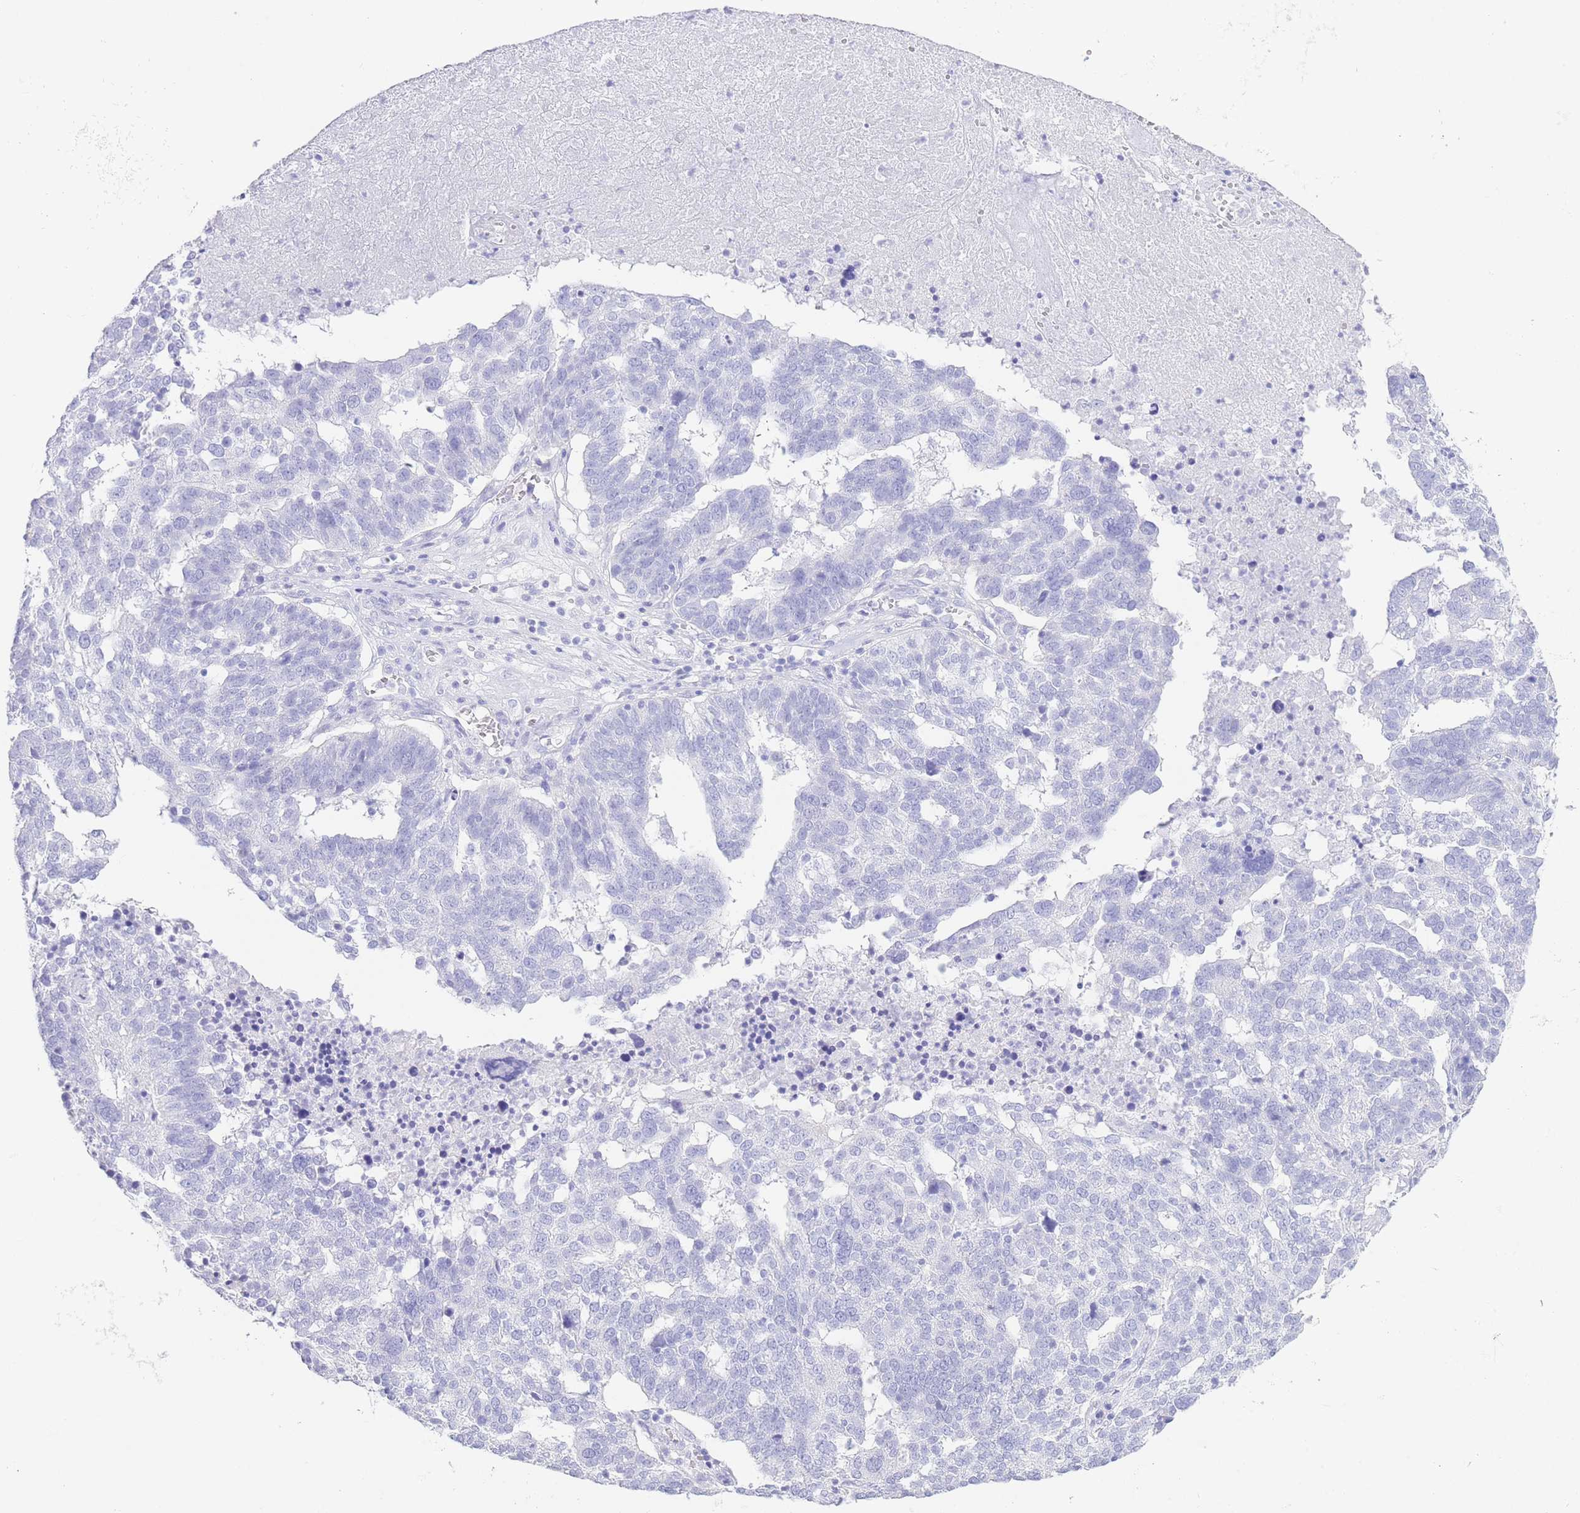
{"staining": {"intensity": "negative", "quantity": "none", "location": "none"}, "tissue": "ovarian cancer", "cell_type": "Tumor cells", "image_type": "cancer", "snomed": [{"axis": "morphology", "description": "Cystadenocarcinoma, serous, NOS"}, {"axis": "topography", "description": "Ovary"}], "caption": "Ovarian serous cystadenocarcinoma was stained to show a protein in brown. There is no significant expression in tumor cells.", "gene": "PKLR", "patient": {"sex": "female", "age": 59}}